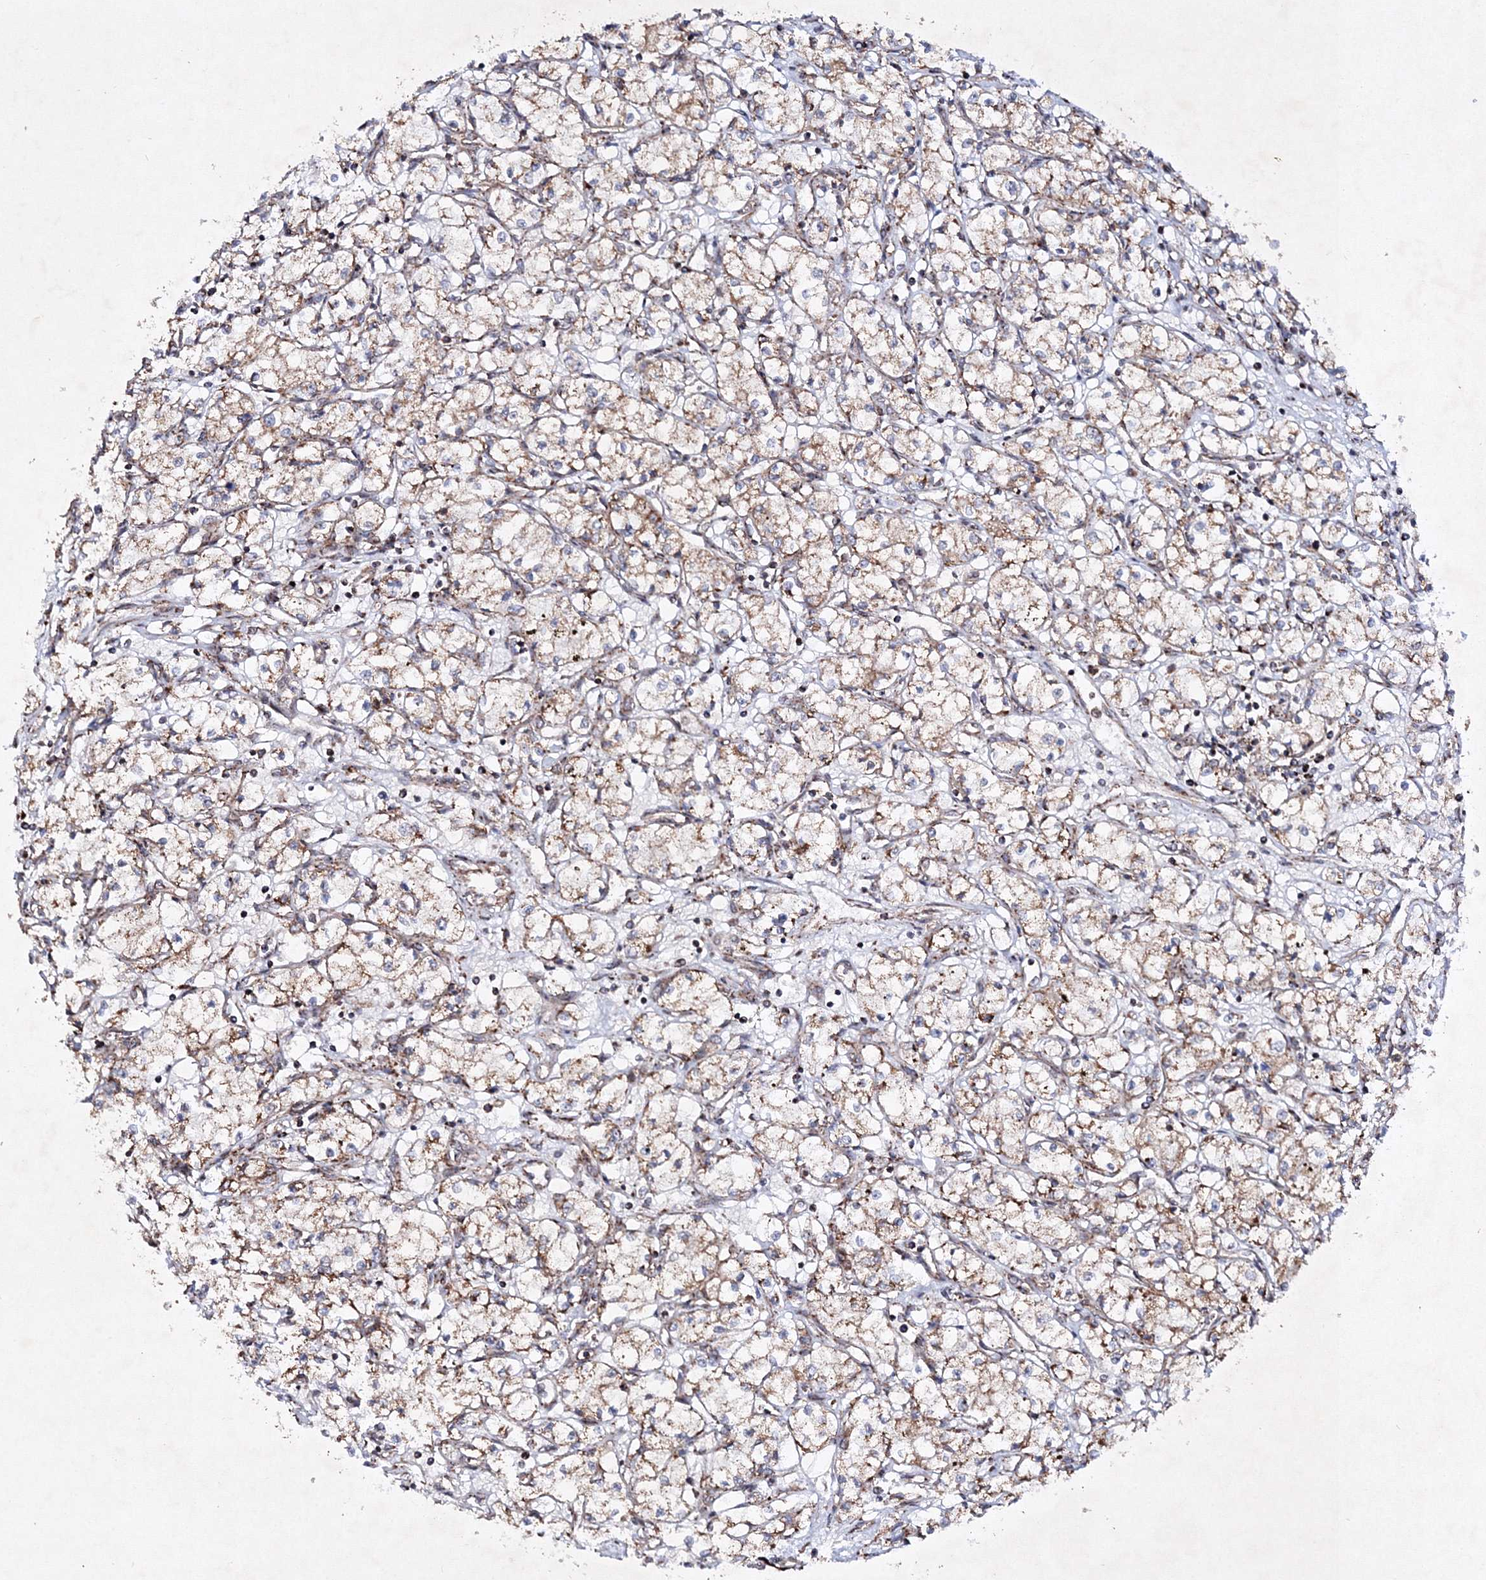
{"staining": {"intensity": "weak", "quantity": "25%-75%", "location": "cytoplasmic/membranous"}, "tissue": "renal cancer", "cell_type": "Tumor cells", "image_type": "cancer", "snomed": [{"axis": "morphology", "description": "Adenocarcinoma, NOS"}, {"axis": "topography", "description": "Kidney"}], "caption": "IHC staining of adenocarcinoma (renal), which reveals low levels of weak cytoplasmic/membranous positivity in approximately 25%-75% of tumor cells indicating weak cytoplasmic/membranous protein staining. The staining was performed using DAB (3,3'-diaminobenzidine) (brown) for protein detection and nuclei were counterstained in hematoxylin (blue).", "gene": "SCRN3", "patient": {"sex": "male", "age": 59}}